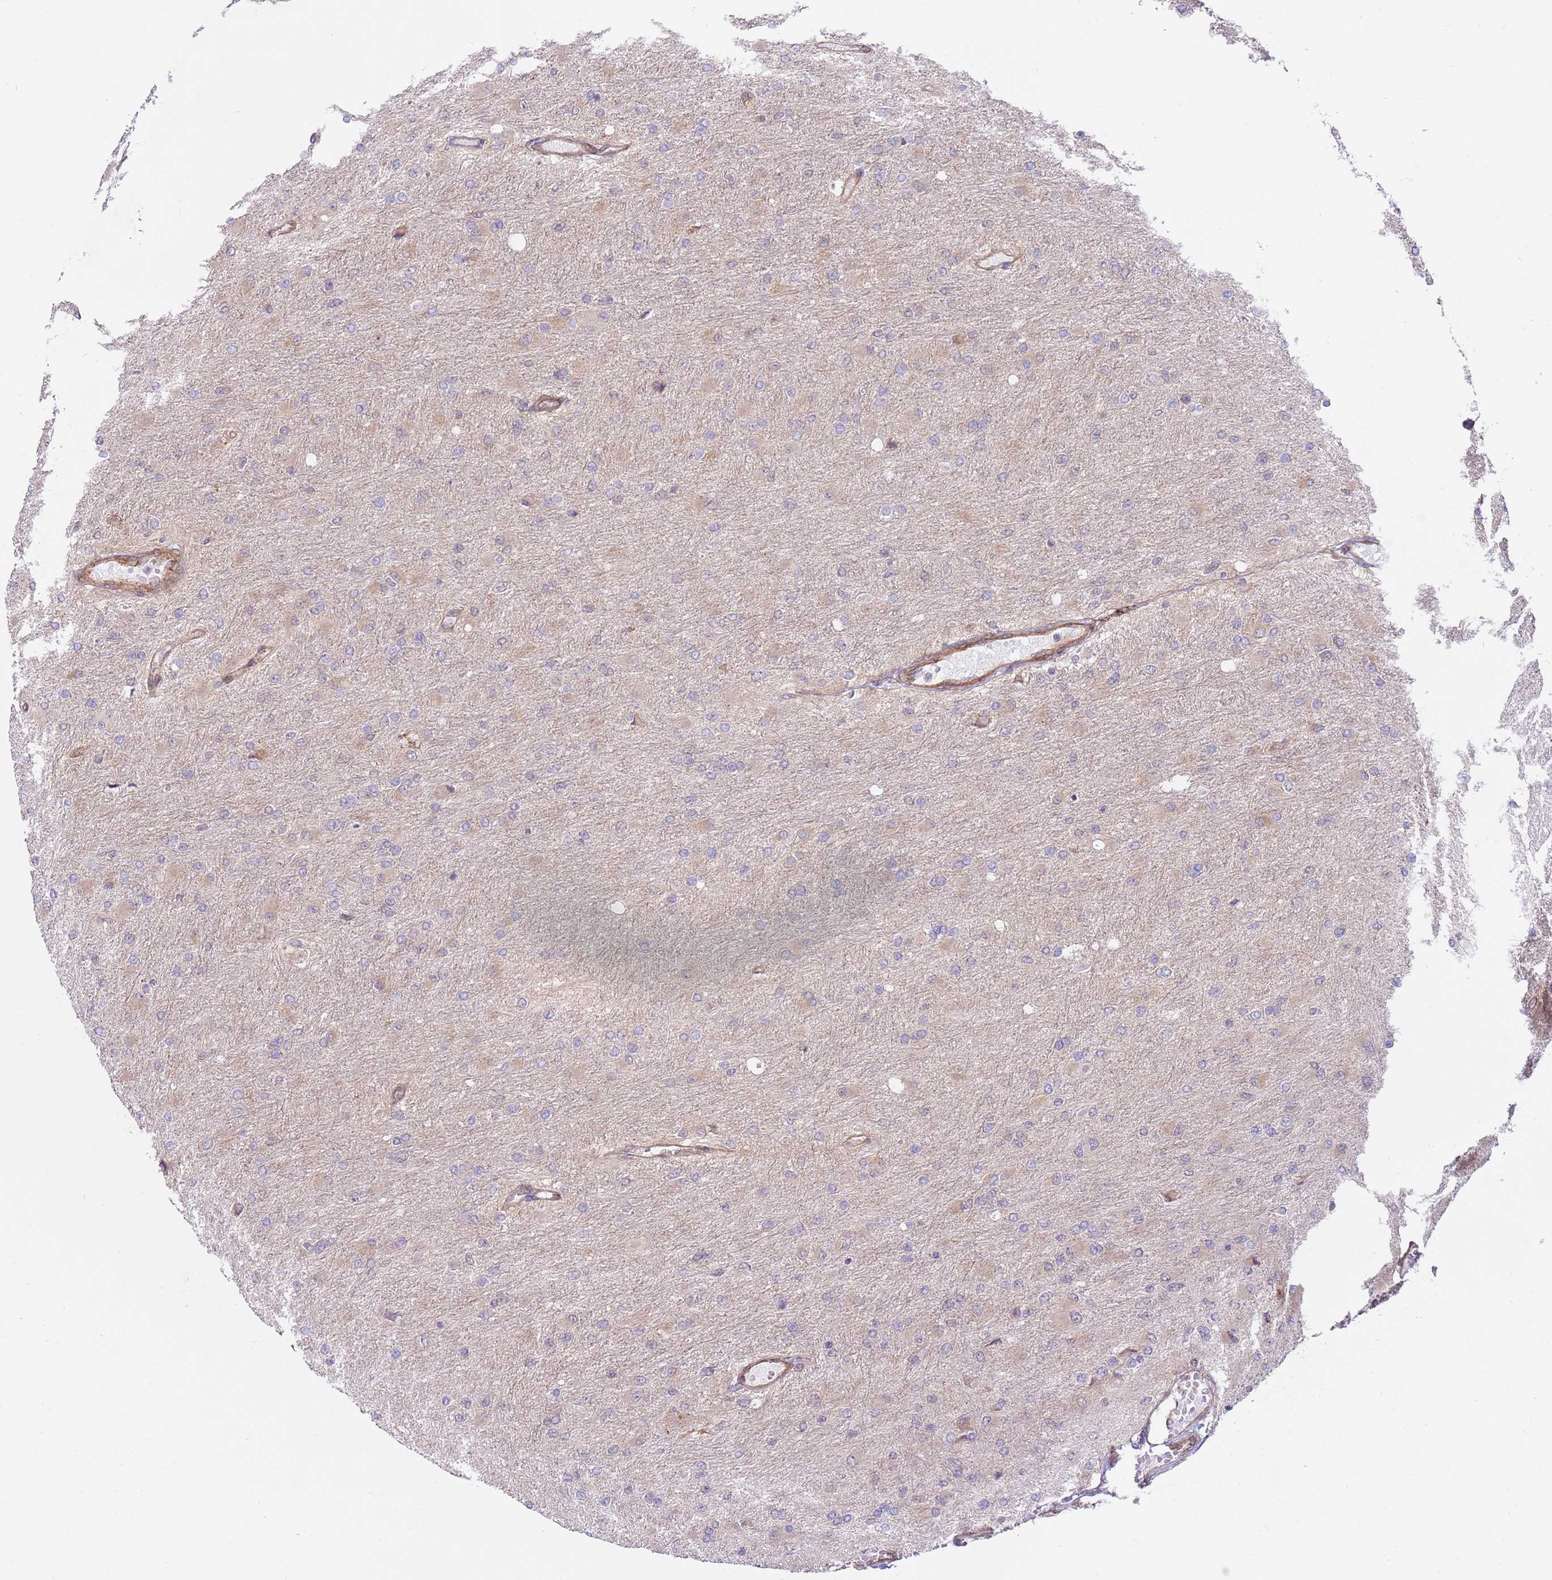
{"staining": {"intensity": "weak", "quantity": "<25%", "location": "cytoplasmic/membranous"}, "tissue": "glioma", "cell_type": "Tumor cells", "image_type": "cancer", "snomed": [{"axis": "morphology", "description": "Glioma, malignant, High grade"}, {"axis": "topography", "description": "Cerebral cortex"}], "caption": "A photomicrograph of glioma stained for a protein demonstrates no brown staining in tumor cells.", "gene": "DCAF4", "patient": {"sex": "female", "age": 36}}